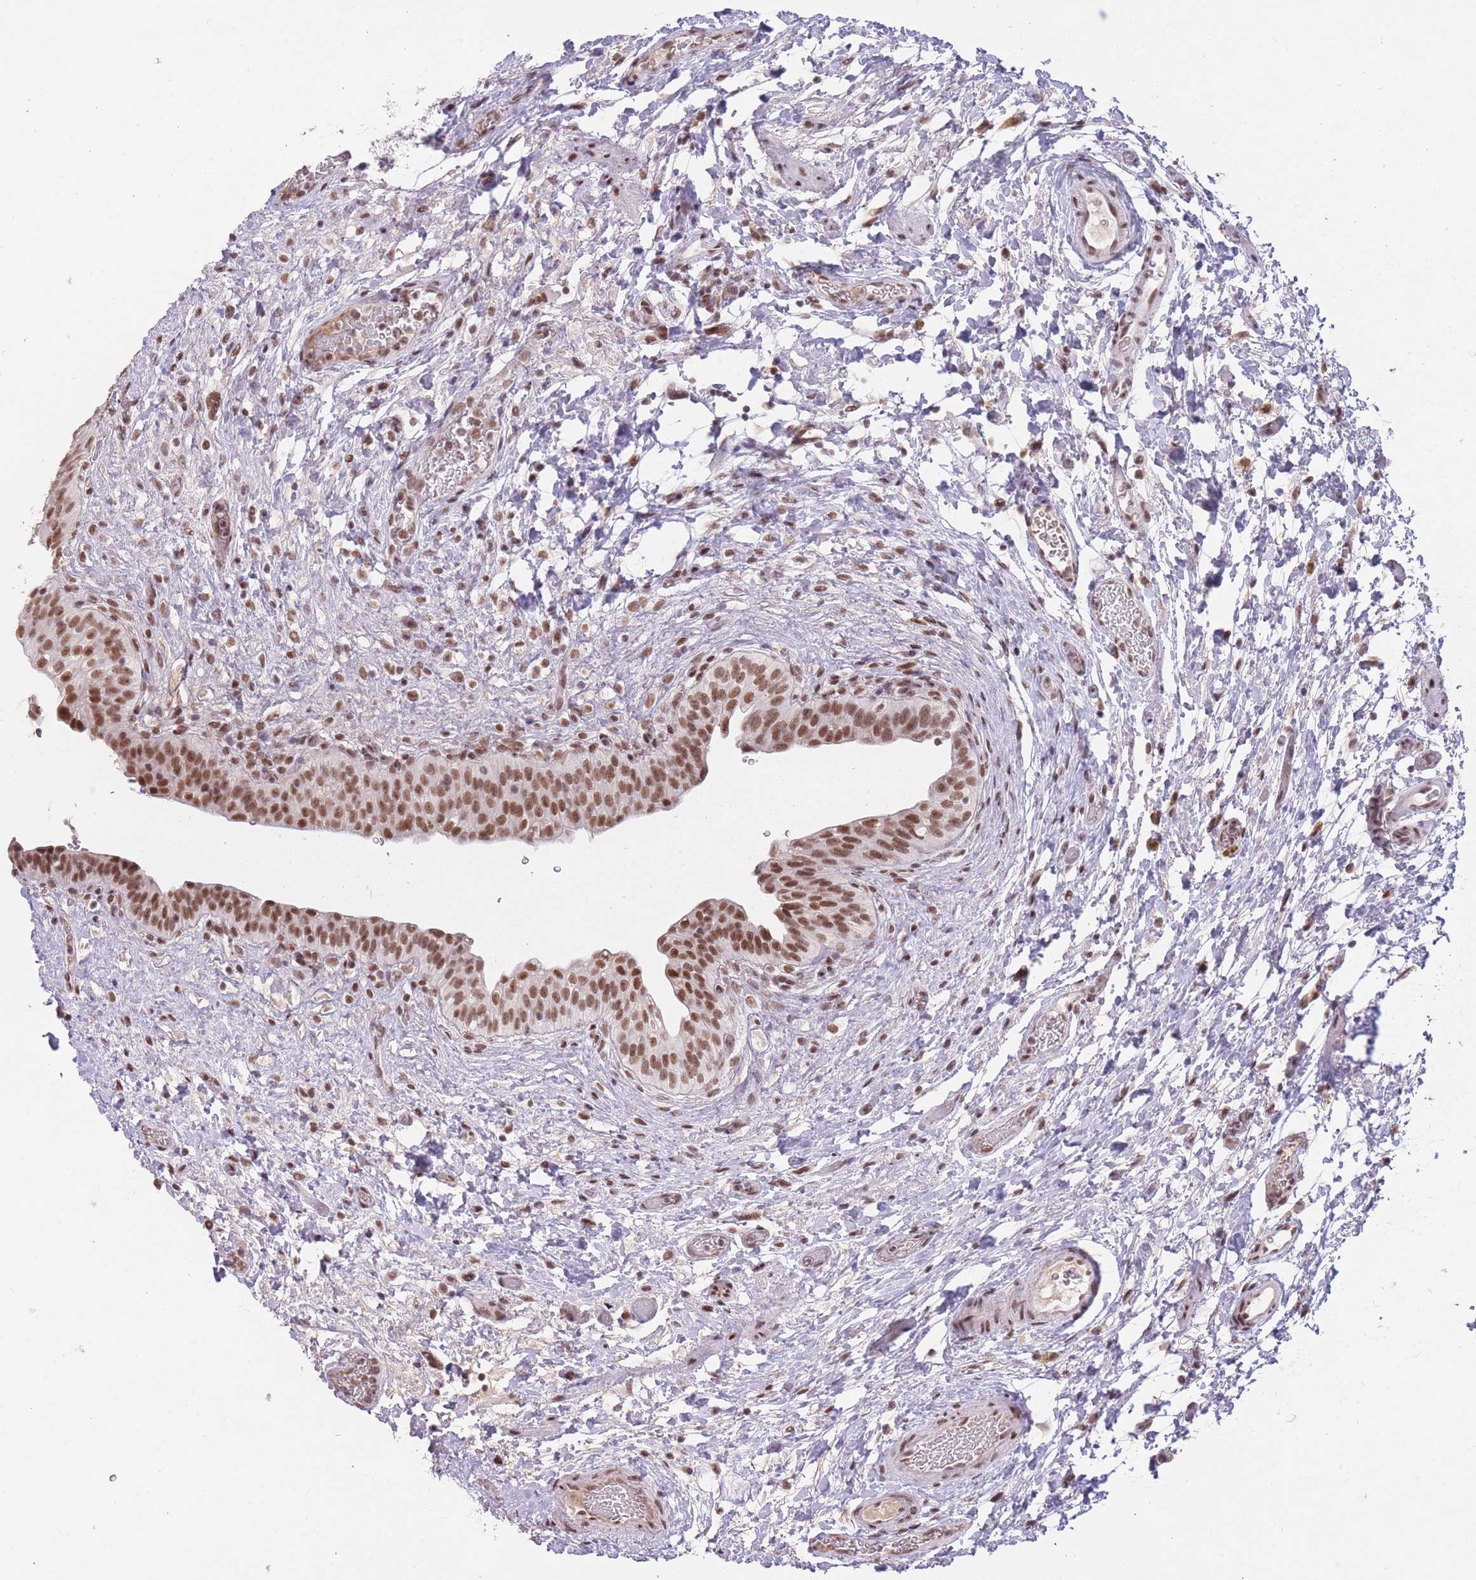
{"staining": {"intensity": "moderate", "quantity": ">75%", "location": "nuclear"}, "tissue": "urinary bladder", "cell_type": "Urothelial cells", "image_type": "normal", "snomed": [{"axis": "morphology", "description": "Normal tissue, NOS"}, {"axis": "topography", "description": "Urinary bladder"}], "caption": "A medium amount of moderate nuclear expression is identified in about >75% of urothelial cells in benign urinary bladder. The protein is stained brown, and the nuclei are stained in blue (DAB IHC with brightfield microscopy, high magnification).", "gene": "HNRNPUL1", "patient": {"sex": "male", "age": 69}}